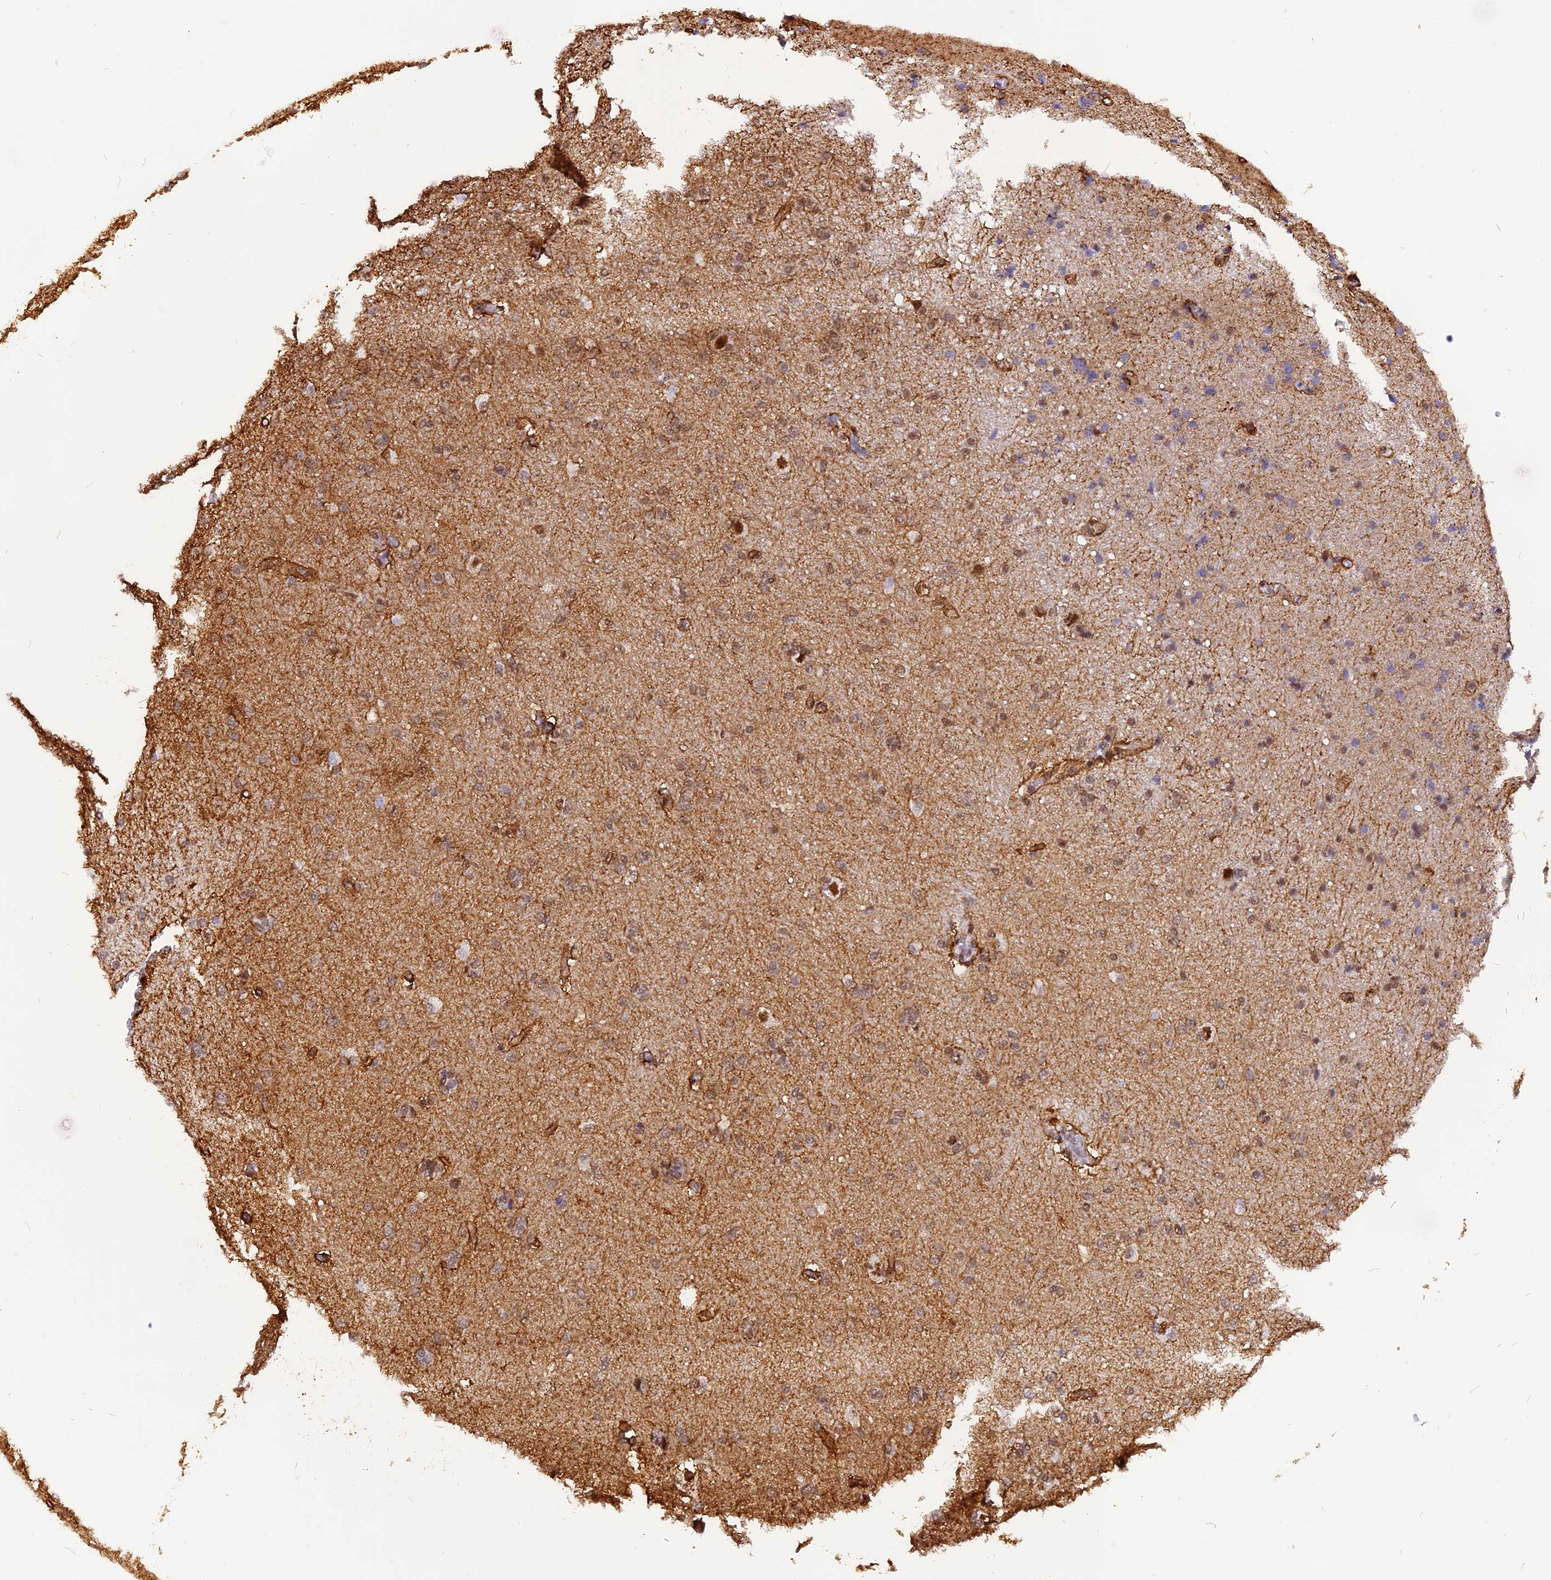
{"staining": {"intensity": "weak", "quantity": ">75%", "location": "nuclear"}, "tissue": "cerebral cortex", "cell_type": "Endothelial cells", "image_type": "normal", "snomed": [{"axis": "morphology", "description": "Normal tissue, NOS"}, {"axis": "topography", "description": "Cerebral cortex"}], "caption": "Immunohistochemical staining of benign cerebral cortex reveals weak nuclear protein positivity in approximately >75% of endothelial cells. (Brightfield microscopy of DAB IHC at high magnification).", "gene": "IRF2BP1", "patient": {"sex": "male", "age": 62}}